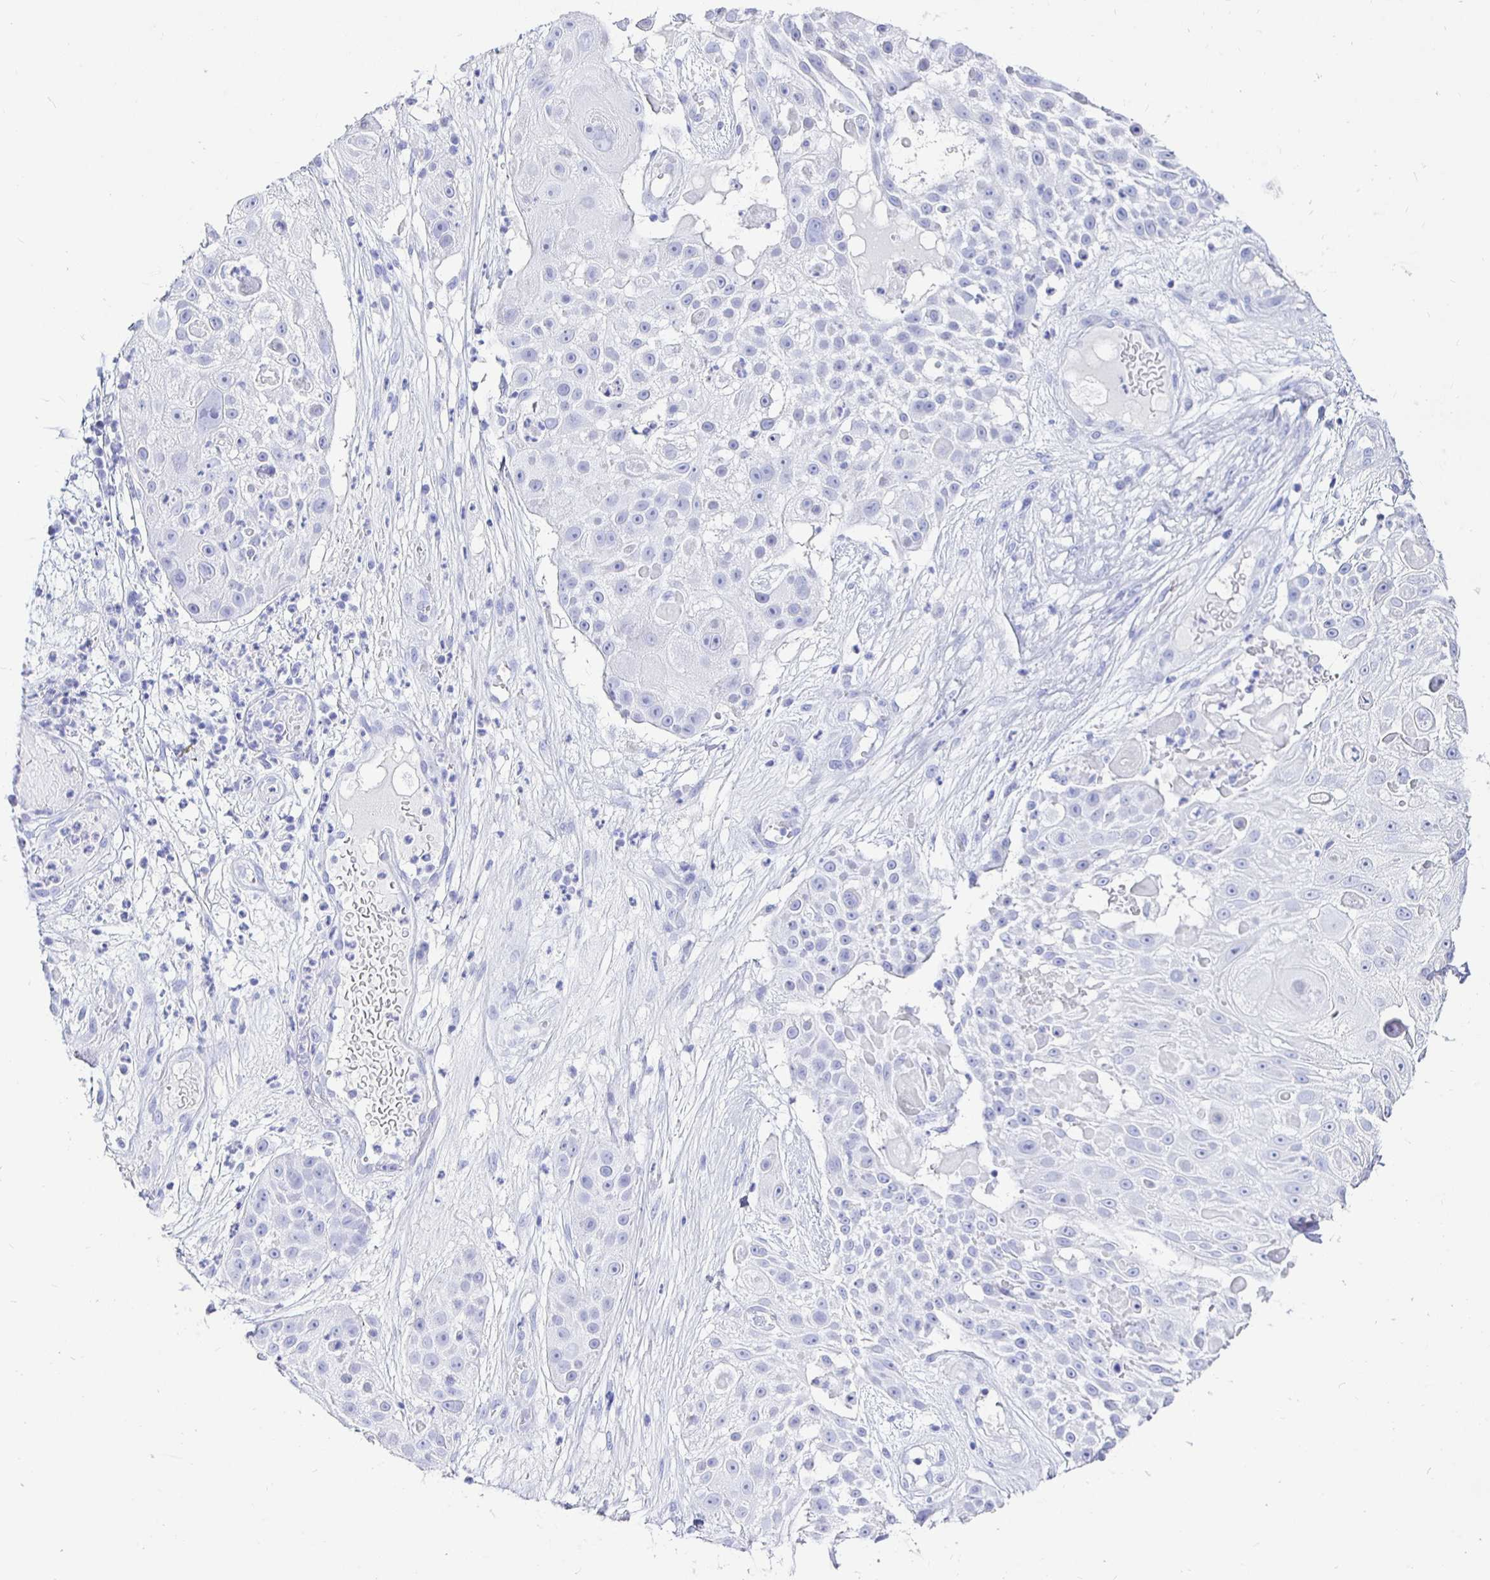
{"staining": {"intensity": "negative", "quantity": "none", "location": "none"}, "tissue": "skin cancer", "cell_type": "Tumor cells", "image_type": "cancer", "snomed": [{"axis": "morphology", "description": "Squamous cell carcinoma, NOS"}, {"axis": "topography", "description": "Skin"}], "caption": "Immunohistochemical staining of skin cancer demonstrates no significant positivity in tumor cells. Brightfield microscopy of immunohistochemistry (IHC) stained with DAB (3,3'-diaminobenzidine) (brown) and hematoxylin (blue), captured at high magnification.", "gene": "UMOD", "patient": {"sex": "female", "age": 86}}